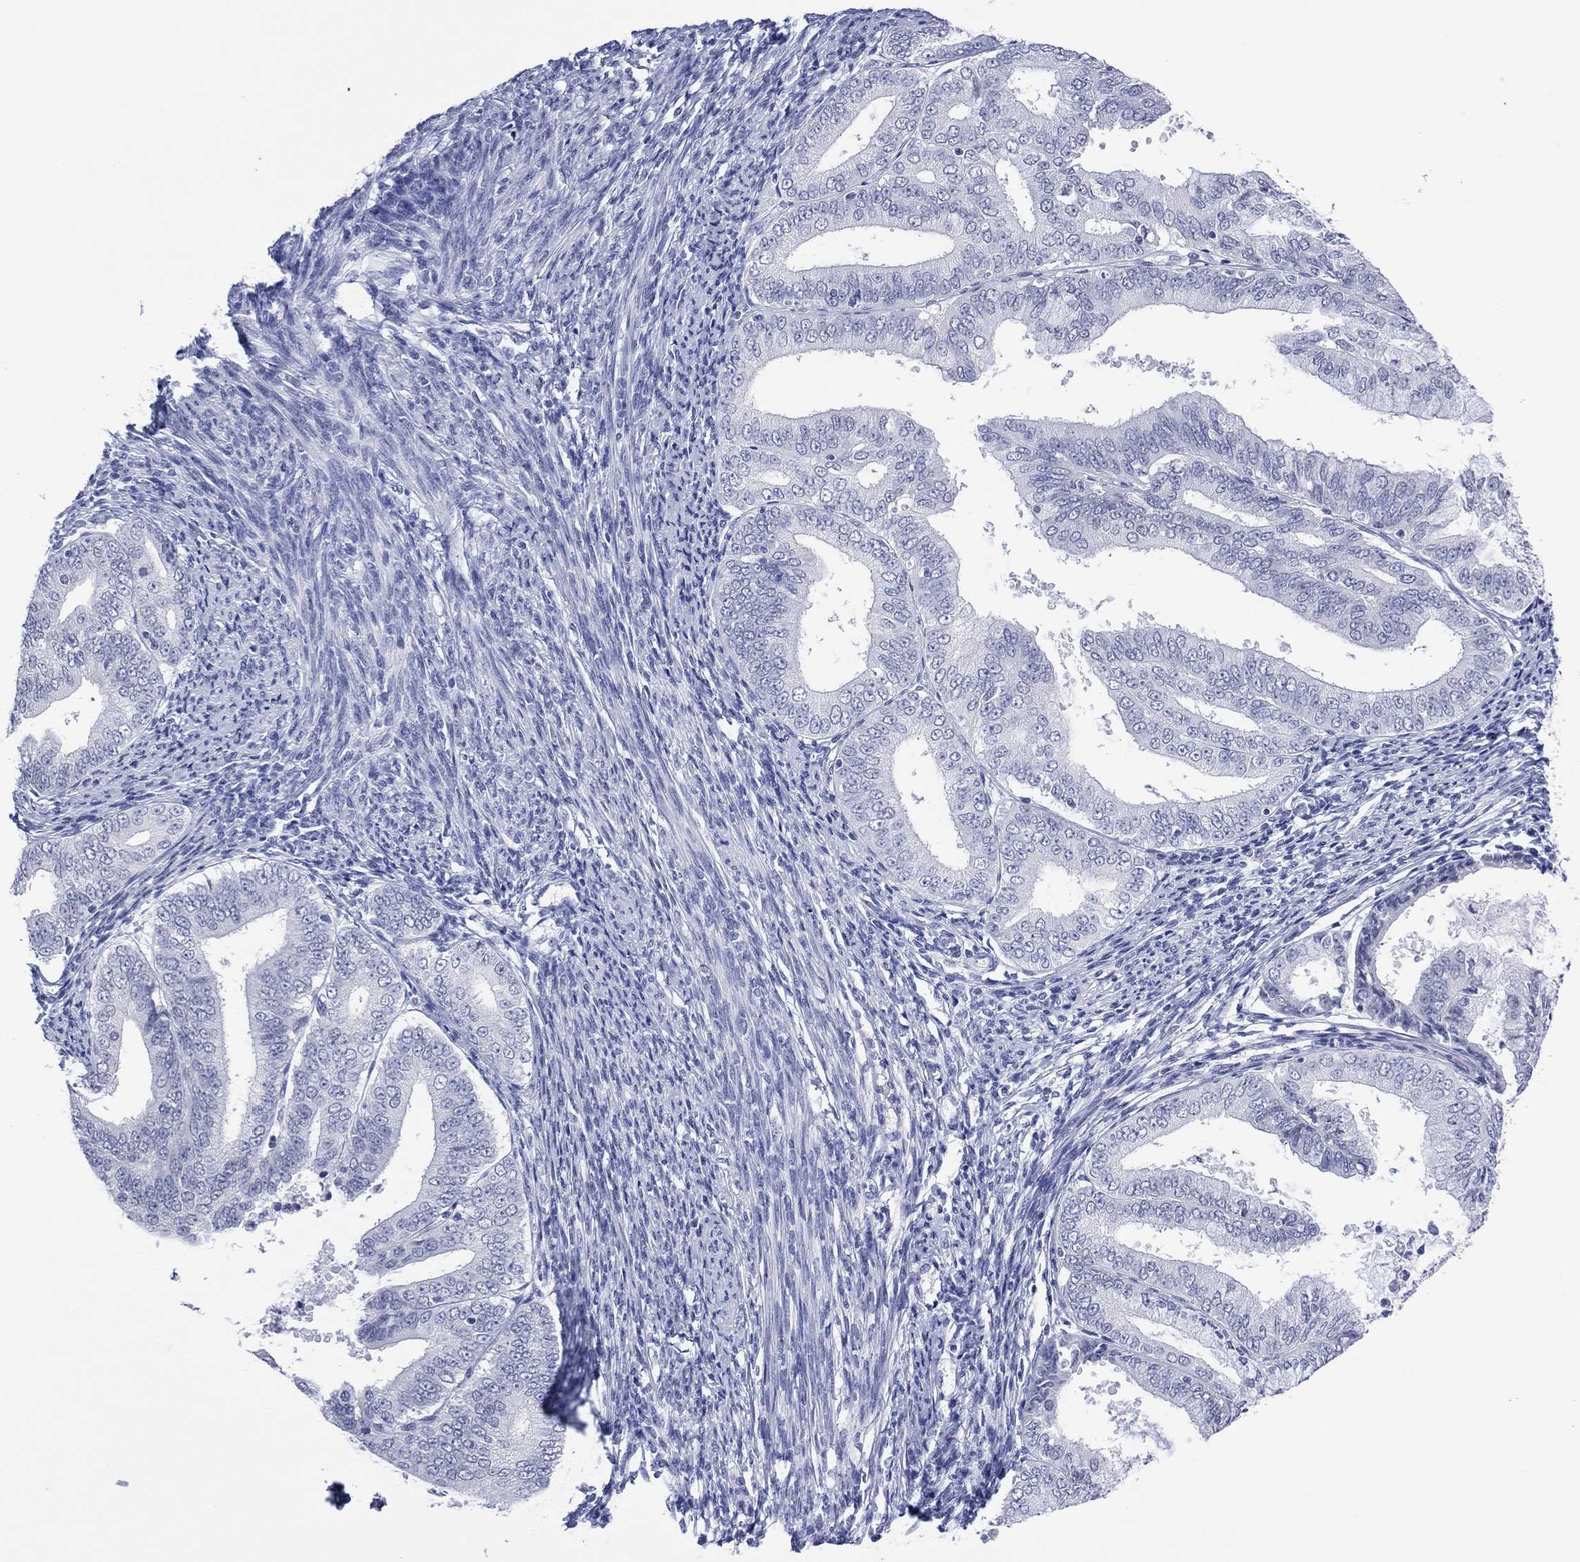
{"staining": {"intensity": "negative", "quantity": "none", "location": "none"}, "tissue": "endometrial cancer", "cell_type": "Tumor cells", "image_type": "cancer", "snomed": [{"axis": "morphology", "description": "Adenocarcinoma, NOS"}, {"axis": "topography", "description": "Endometrium"}], "caption": "The immunohistochemistry image has no significant positivity in tumor cells of endometrial cancer (adenocarcinoma) tissue.", "gene": "UTF1", "patient": {"sex": "female", "age": 63}}